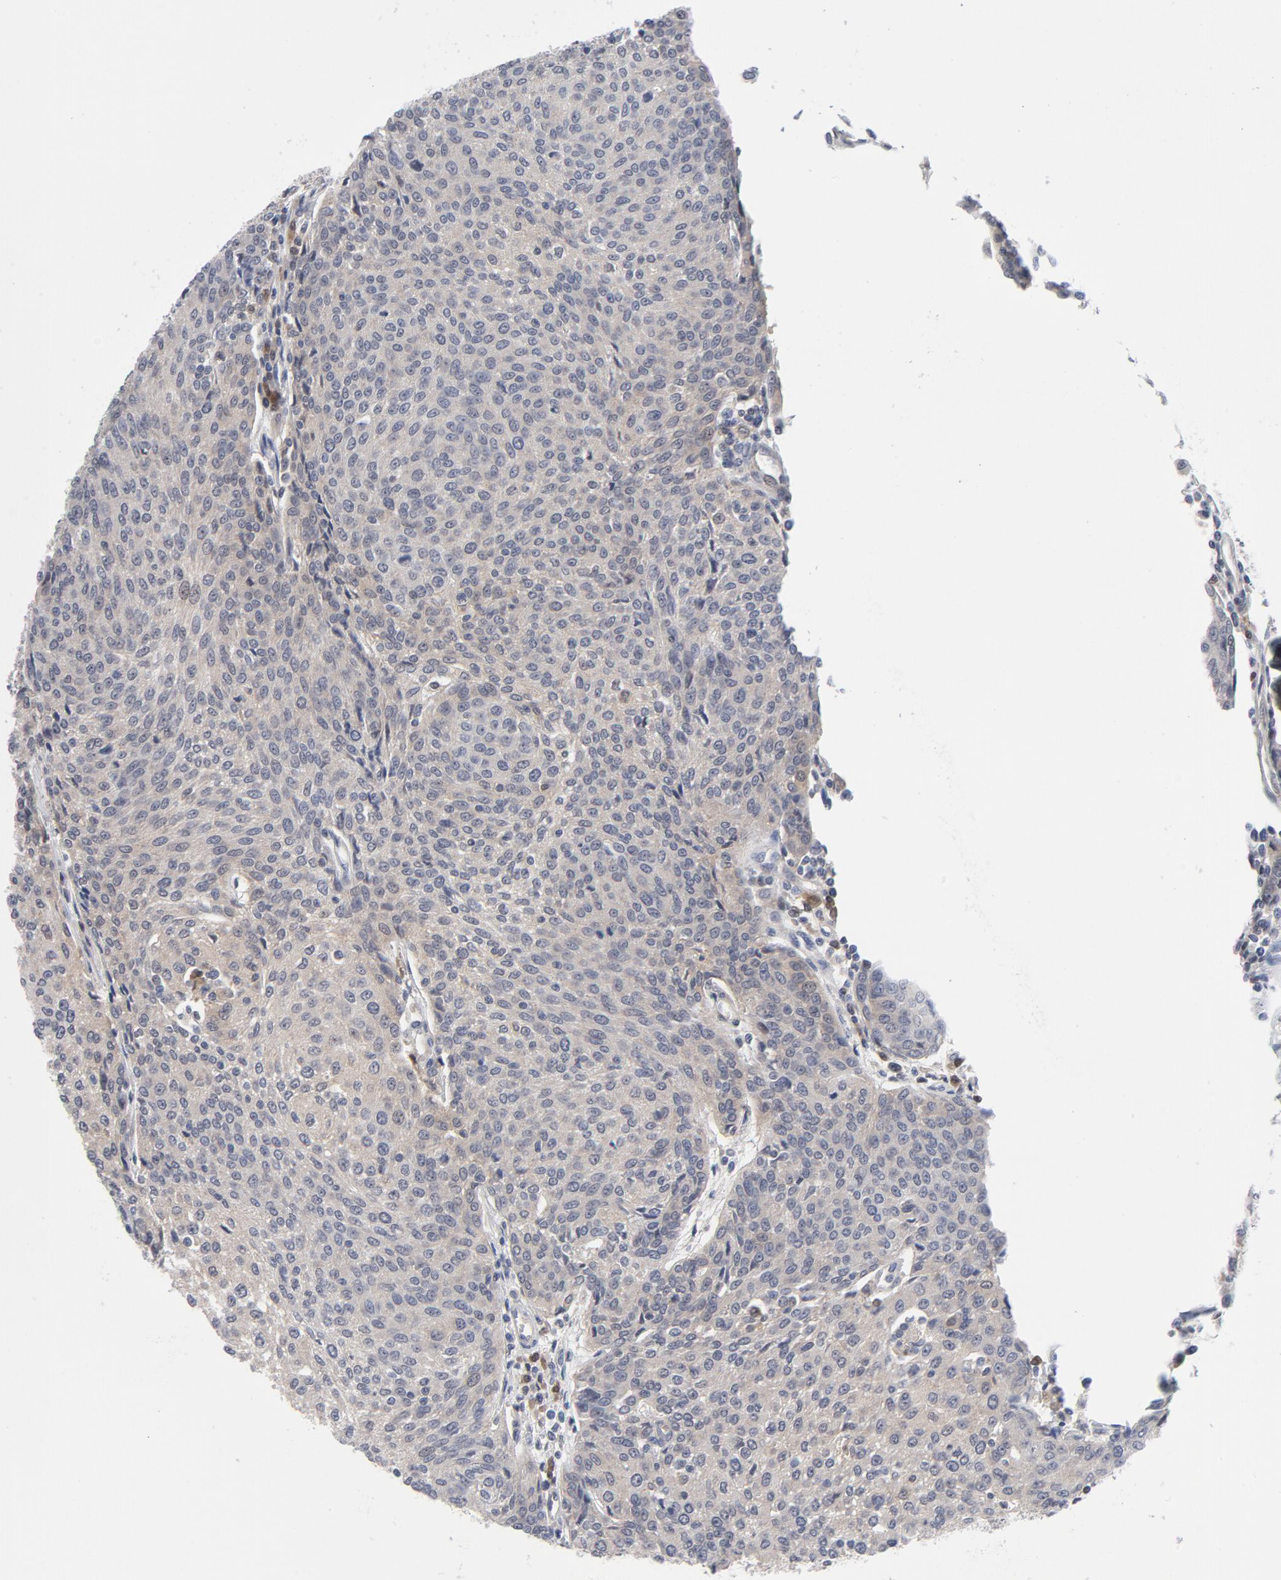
{"staining": {"intensity": "weak", "quantity": "<25%", "location": "cytoplasmic/membranous"}, "tissue": "urothelial cancer", "cell_type": "Tumor cells", "image_type": "cancer", "snomed": [{"axis": "morphology", "description": "Urothelial carcinoma, High grade"}, {"axis": "topography", "description": "Urinary bladder"}], "caption": "High-grade urothelial carcinoma was stained to show a protein in brown. There is no significant expression in tumor cells.", "gene": "TRADD", "patient": {"sex": "female", "age": 85}}